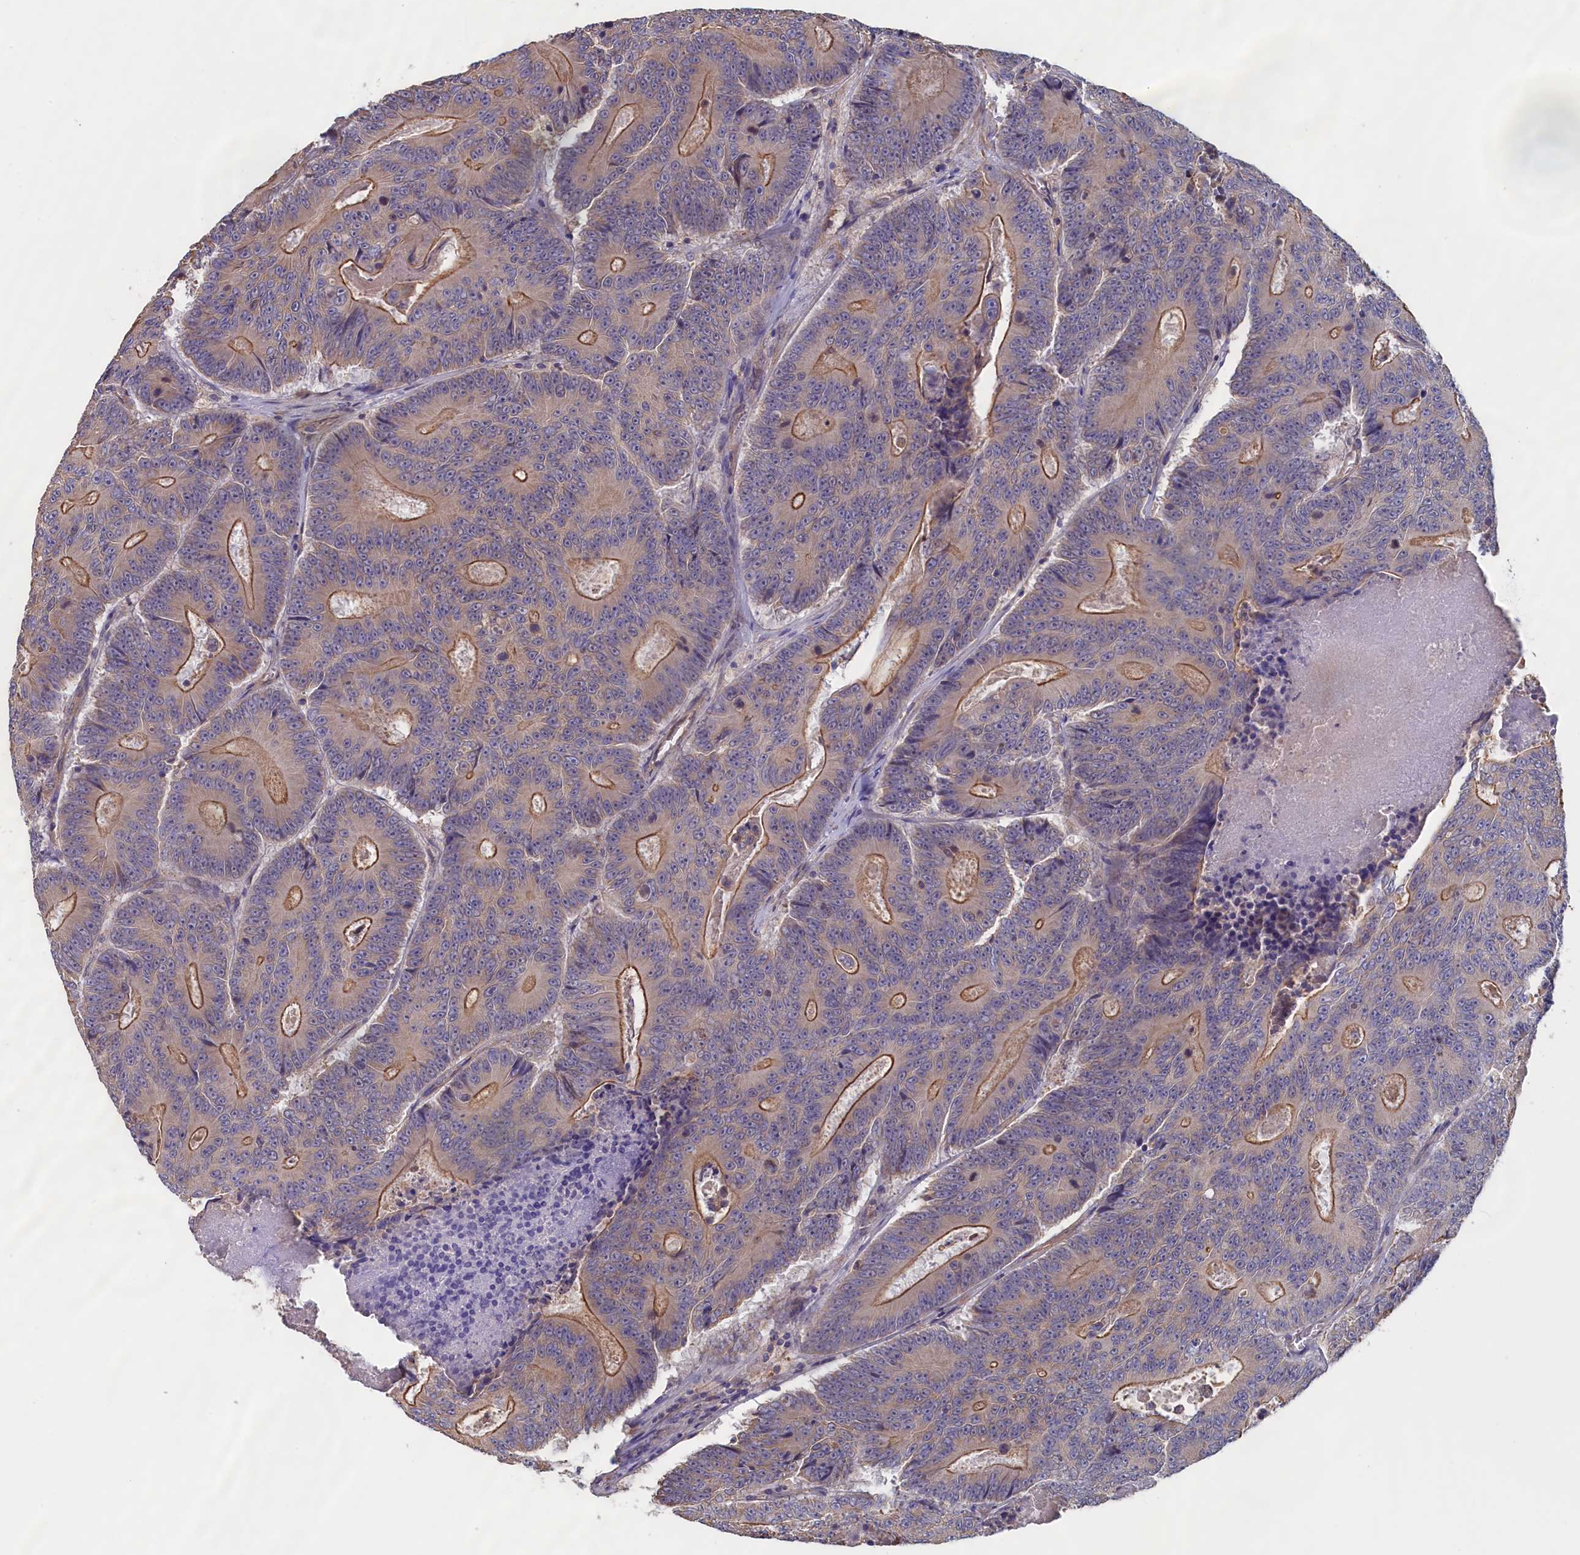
{"staining": {"intensity": "moderate", "quantity": "25%-75%", "location": "cytoplasmic/membranous"}, "tissue": "colorectal cancer", "cell_type": "Tumor cells", "image_type": "cancer", "snomed": [{"axis": "morphology", "description": "Adenocarcinoma, NOS"}, {"axis": "topography", "description": "Colon"}], "caption": "Immunohistochemistry (IHC) staining of colorectal adenocarcinoma, which exhibits medium levels of moderate cytoplasmic/membranous positivity in approximately 25%-75% of tumor cells indicating moderate cytoplasmic/membranous protein positivity. The staining was performed using DAB (3,3'-diaminobenzidine) (brown) for protein detection and nuclei were counterstained in hematoxylin (blue).", "gene": "ANKRD2", "patient": {"sex": "male", "age": 83}}